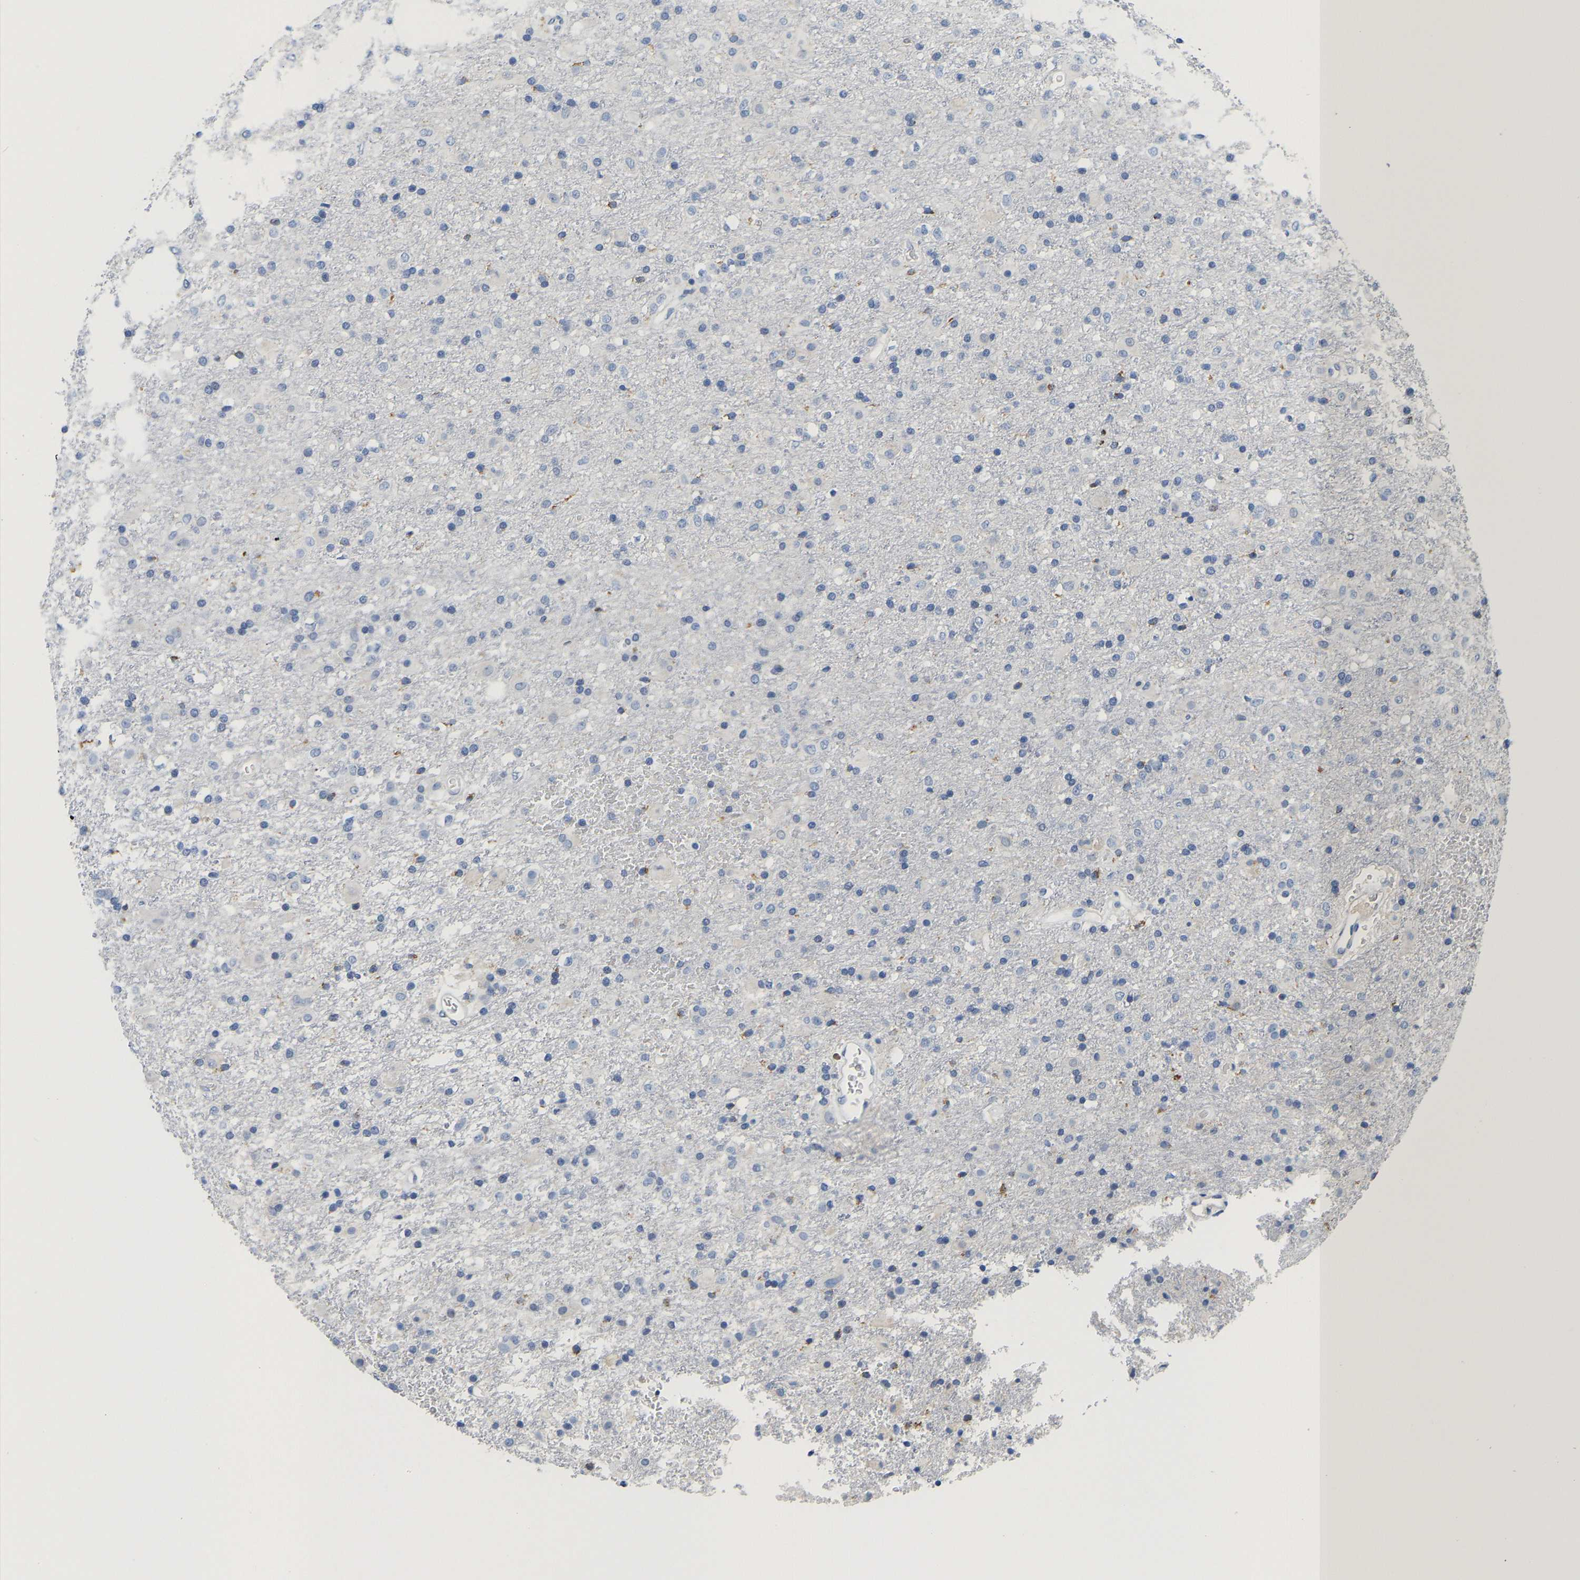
{"staining": {"intensity": "moderate", "quantity": "<25%", "location": "cytoplasmic/membranous"}, "tissue": "glioma", "cell_type": "Tumor cells", "image_type": "cancer", "snomed": [{"axis": "morphology", "description": "Glioma, malignant, Low grade"}, {"axis": "topography", "description": "Brain"}], "caption": "An IHC image of neoplastic tissue is shown. Protein staining in brown labels moderate cytoplasmic/membranous positivity in malignant glioma (low-grade) within tumor cells.", "gene": "PCK2", "patient": {"sex": "male", "age": 65}}